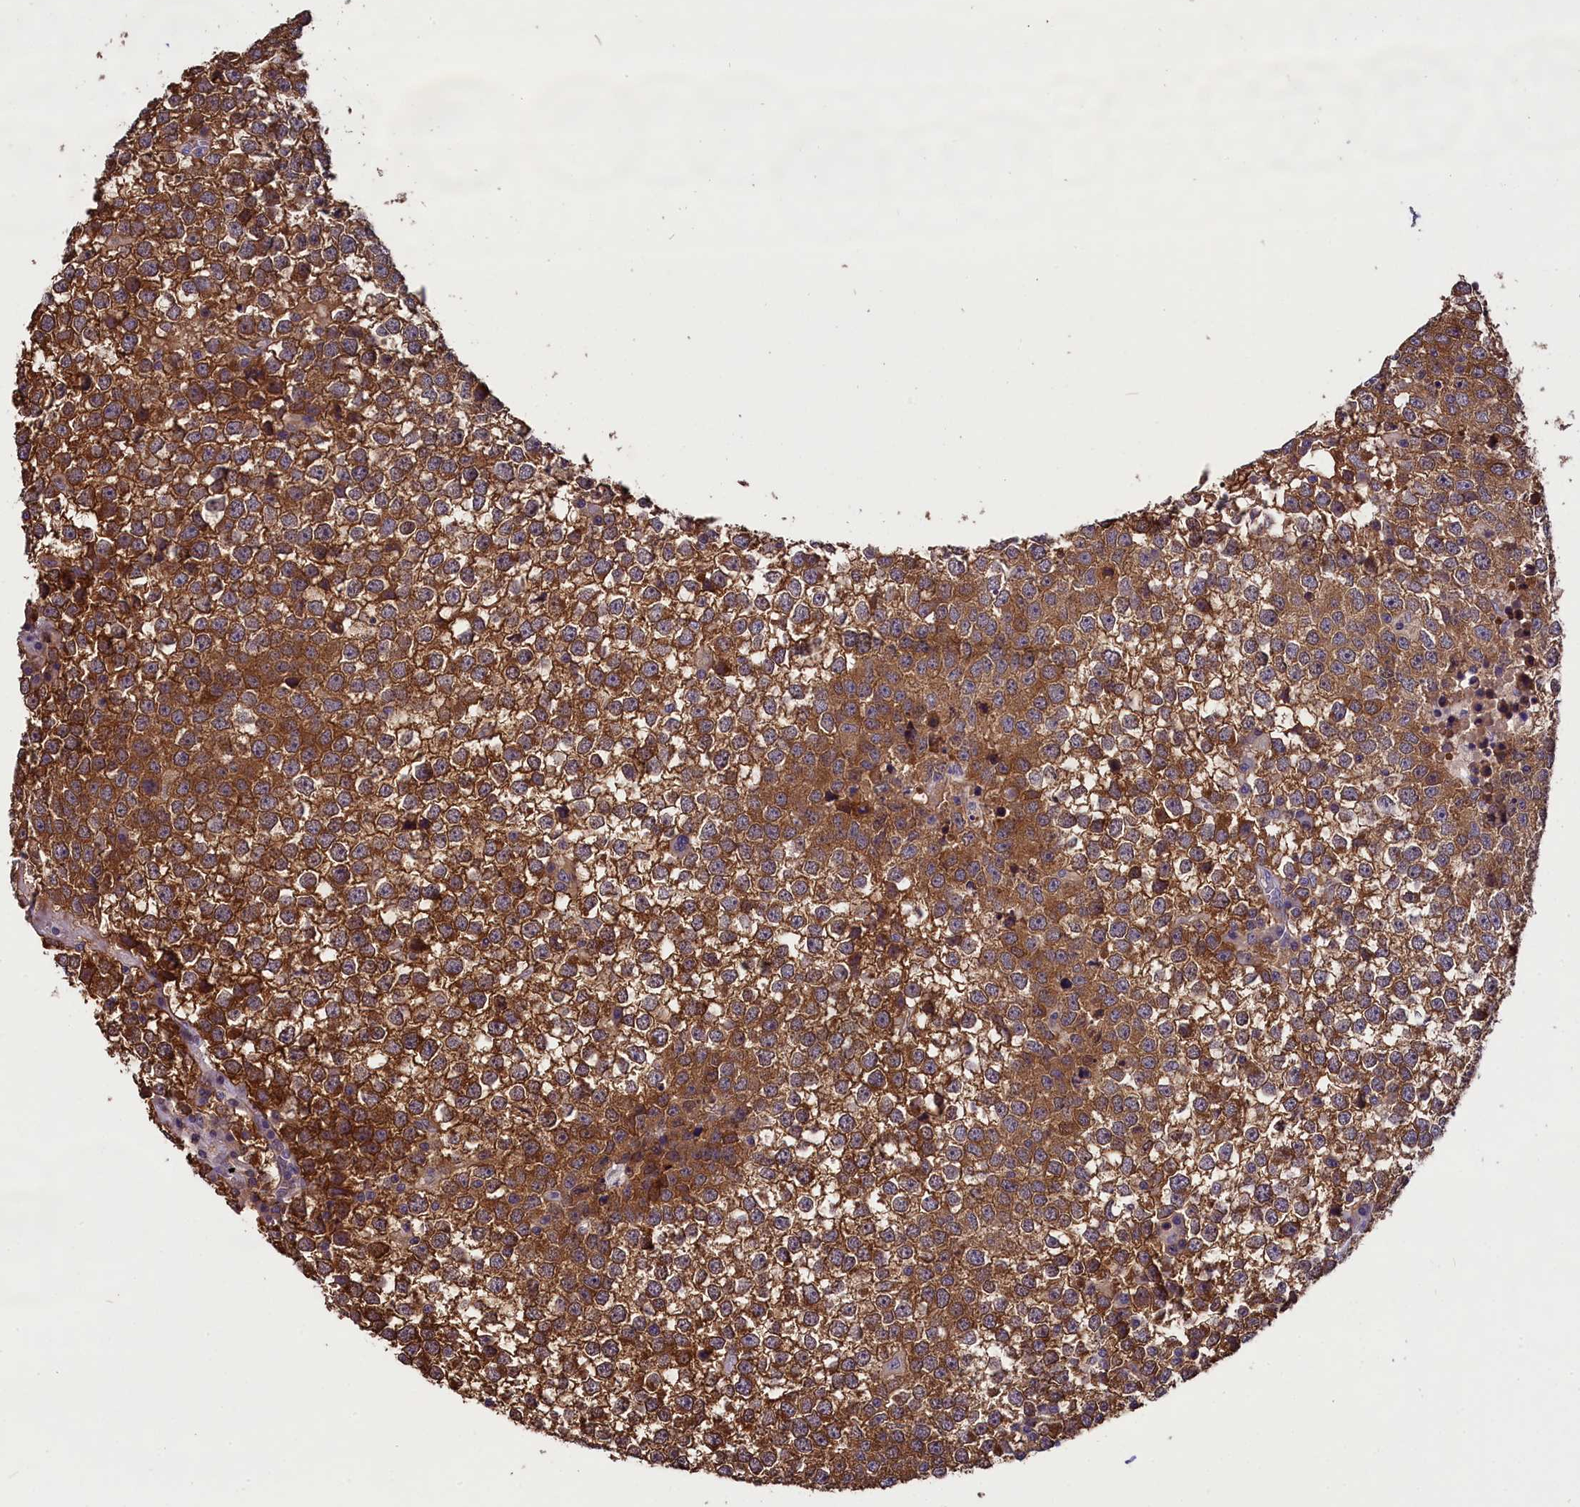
{"staining": {"intensity": "strong", "quantity": ">75%", "location": "cytoplasmic/membranous"}, "tissue": "testis cancer", "cell_type": "Tumor cells", "image_type": "cancer", "snomed": [{"axis": "morphology", "description": "Seminoma, NOS"}, {"axis": "topography", "description": "Testis"}], "caption": "Immunohistochemistry (IHC) (DAB (3,3'-diaminobenzidine)) staining of testis seminoma shows strong cytoplasmic/membranous protein expression in about >75% of tumor cells.", "gene": "ABCC8", "patient": {"sex": "male", "age": 65}}